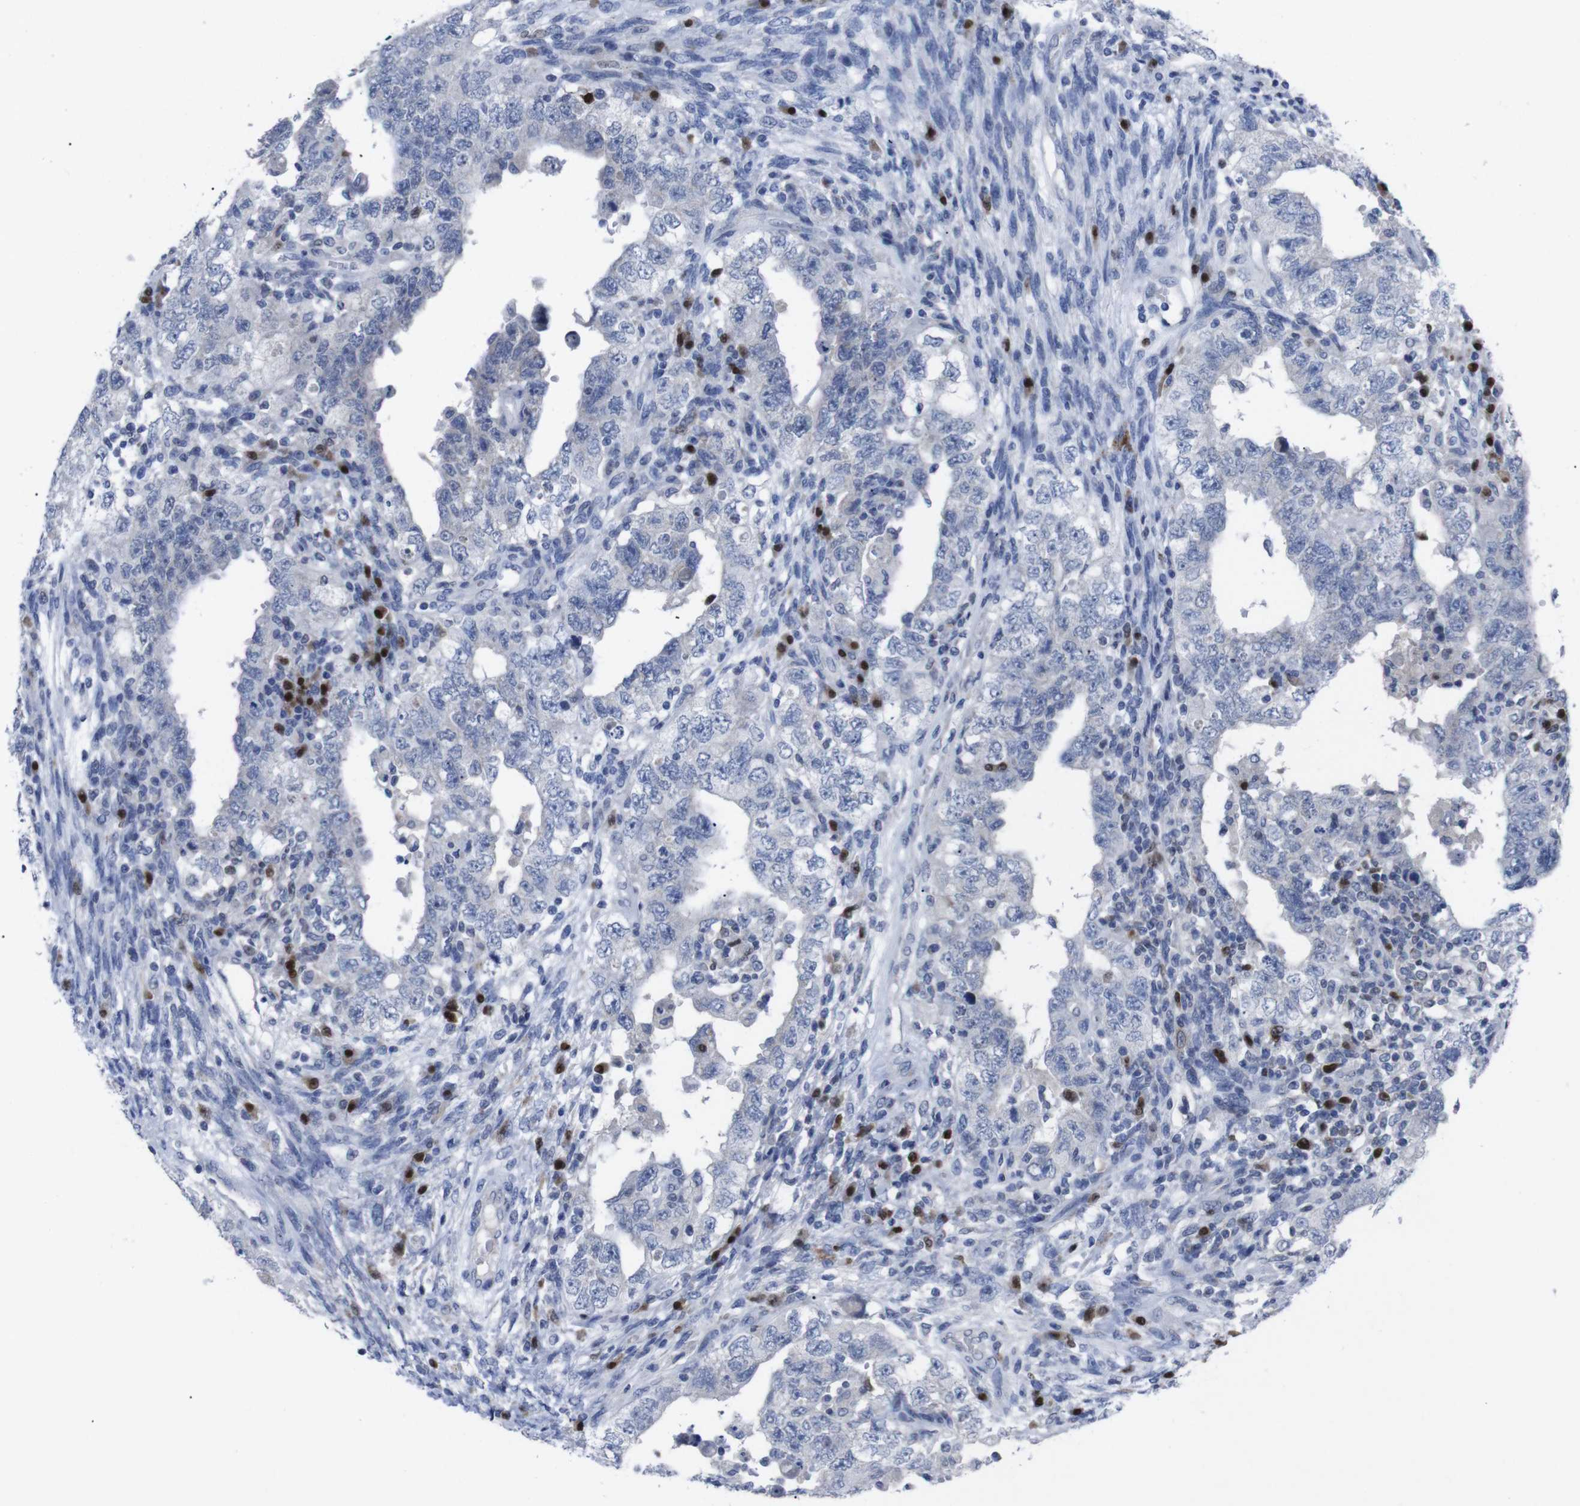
{"staining": {"intensity": "negative", "quantity": "none", "location": "none"}, "tissue": "testis cancer", "cell_type": "Tumor cells", "image_type": "cancer", "snomed": [{"axis": "morphology", "description": "Carcinoma, Embryonal, NOS"}, {"axis": "topography", "description": "Testis"}], "caption": "Testis embryonal carcinoma stained for a protein using immunohistochemistry demonstrates no positivity tumor cells.", "gene": "IRF4", "patient": {"sex": "male", "age": 26}}